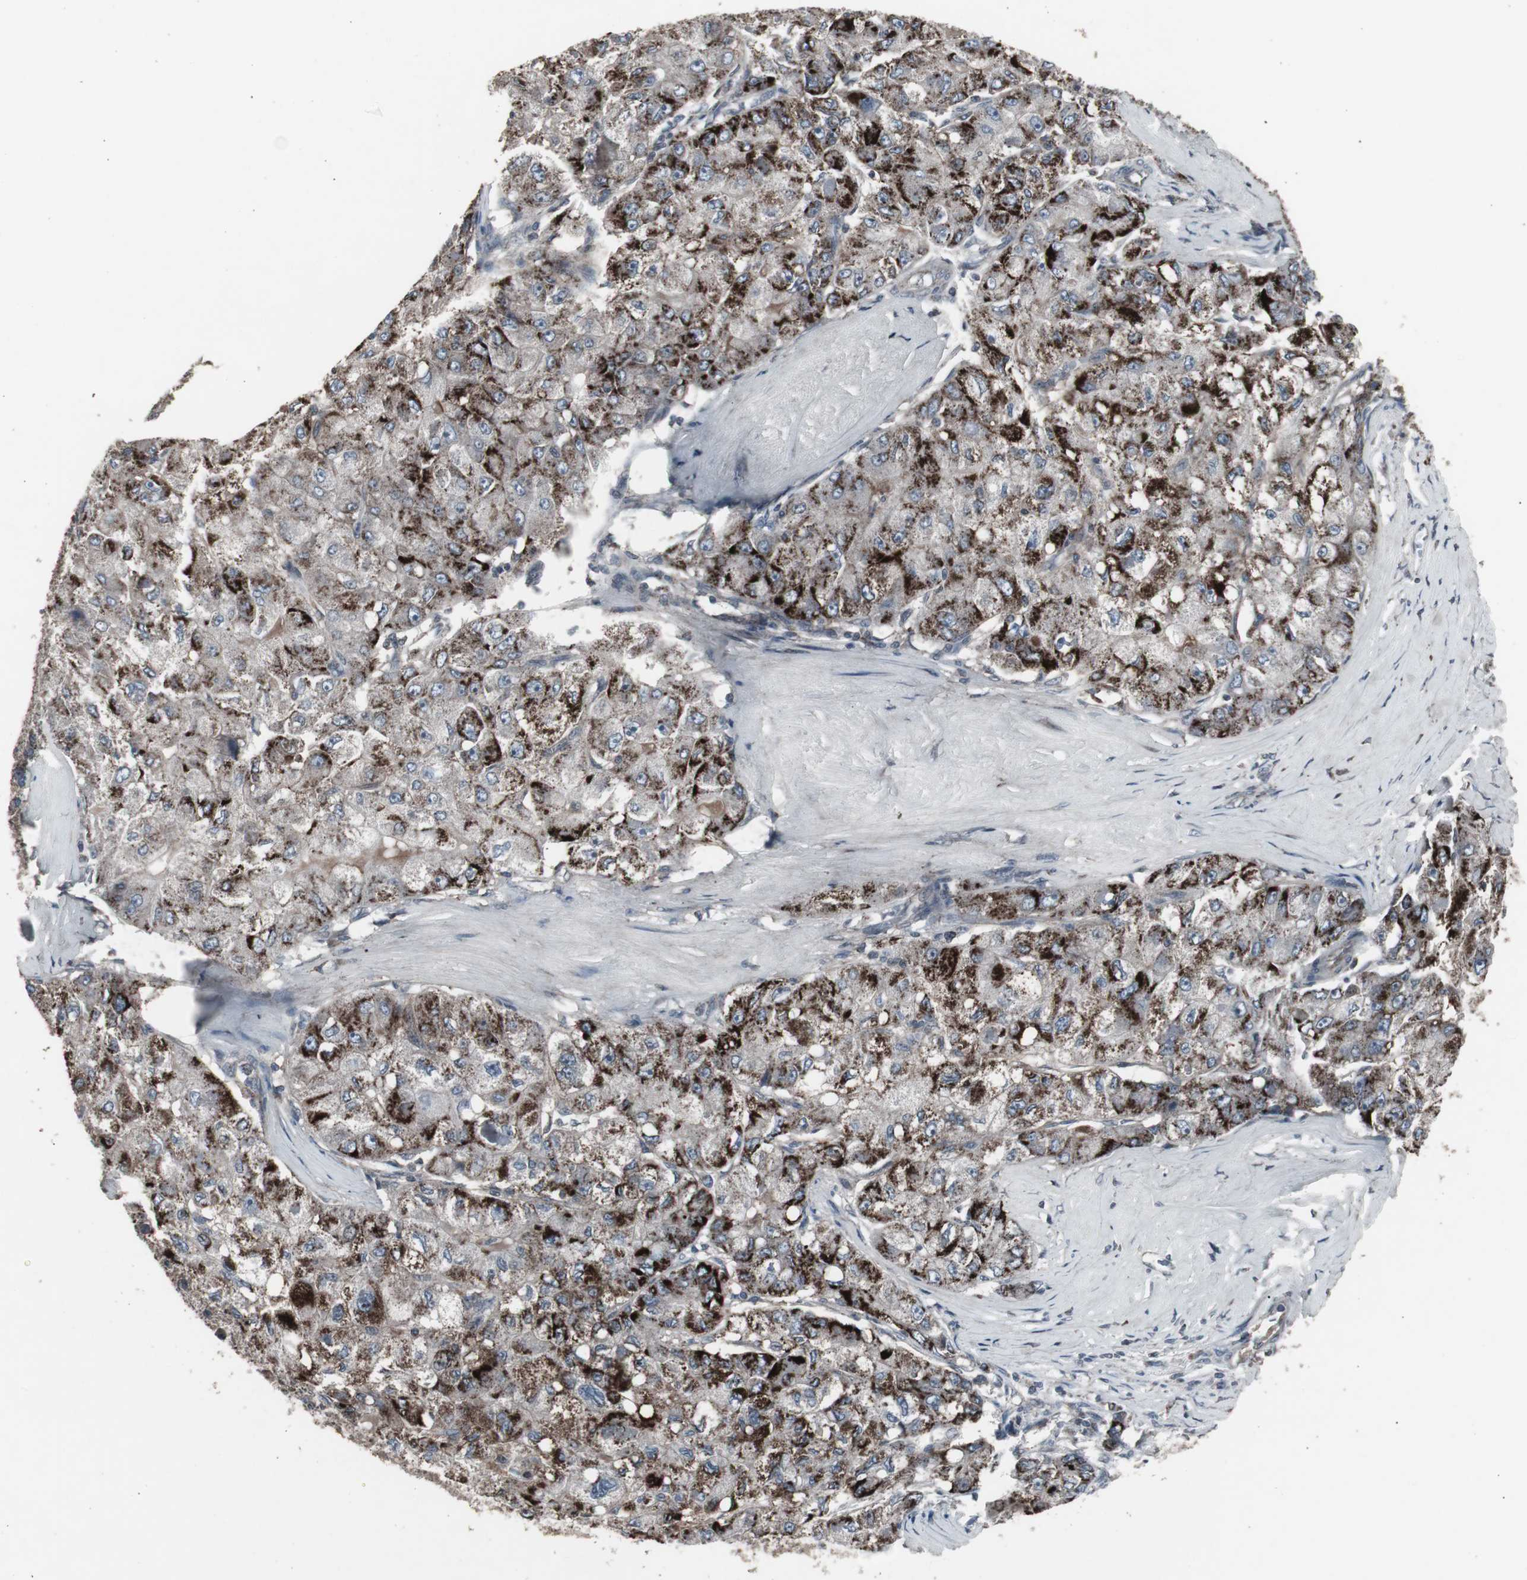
{"staining": {"intensity": "moderate", "quantity": "25%-75%", "location": "cytoplasmic/membranous"}, "tissue": "liver cancer", "cell_type": "Tumor cells", "image_type": "cancer", "snomed": [{"axis": "morphology", "description": "Carcinoma, Hepatocellular, NOS"}, {"axis": "topography", "description": "Liver"}], "caption": "IHC histopathology image of neoplastic tissue: liver cancer stained using immunohistochemistry shows medium levels of moderate protein expression localized specifically in the cytoplasmic/membranous of tumor cells, appearing as a cytoplasmic/membranous brown color.", "gene": "SSTR2", "patient": {"sex": "male", "age": 80}}